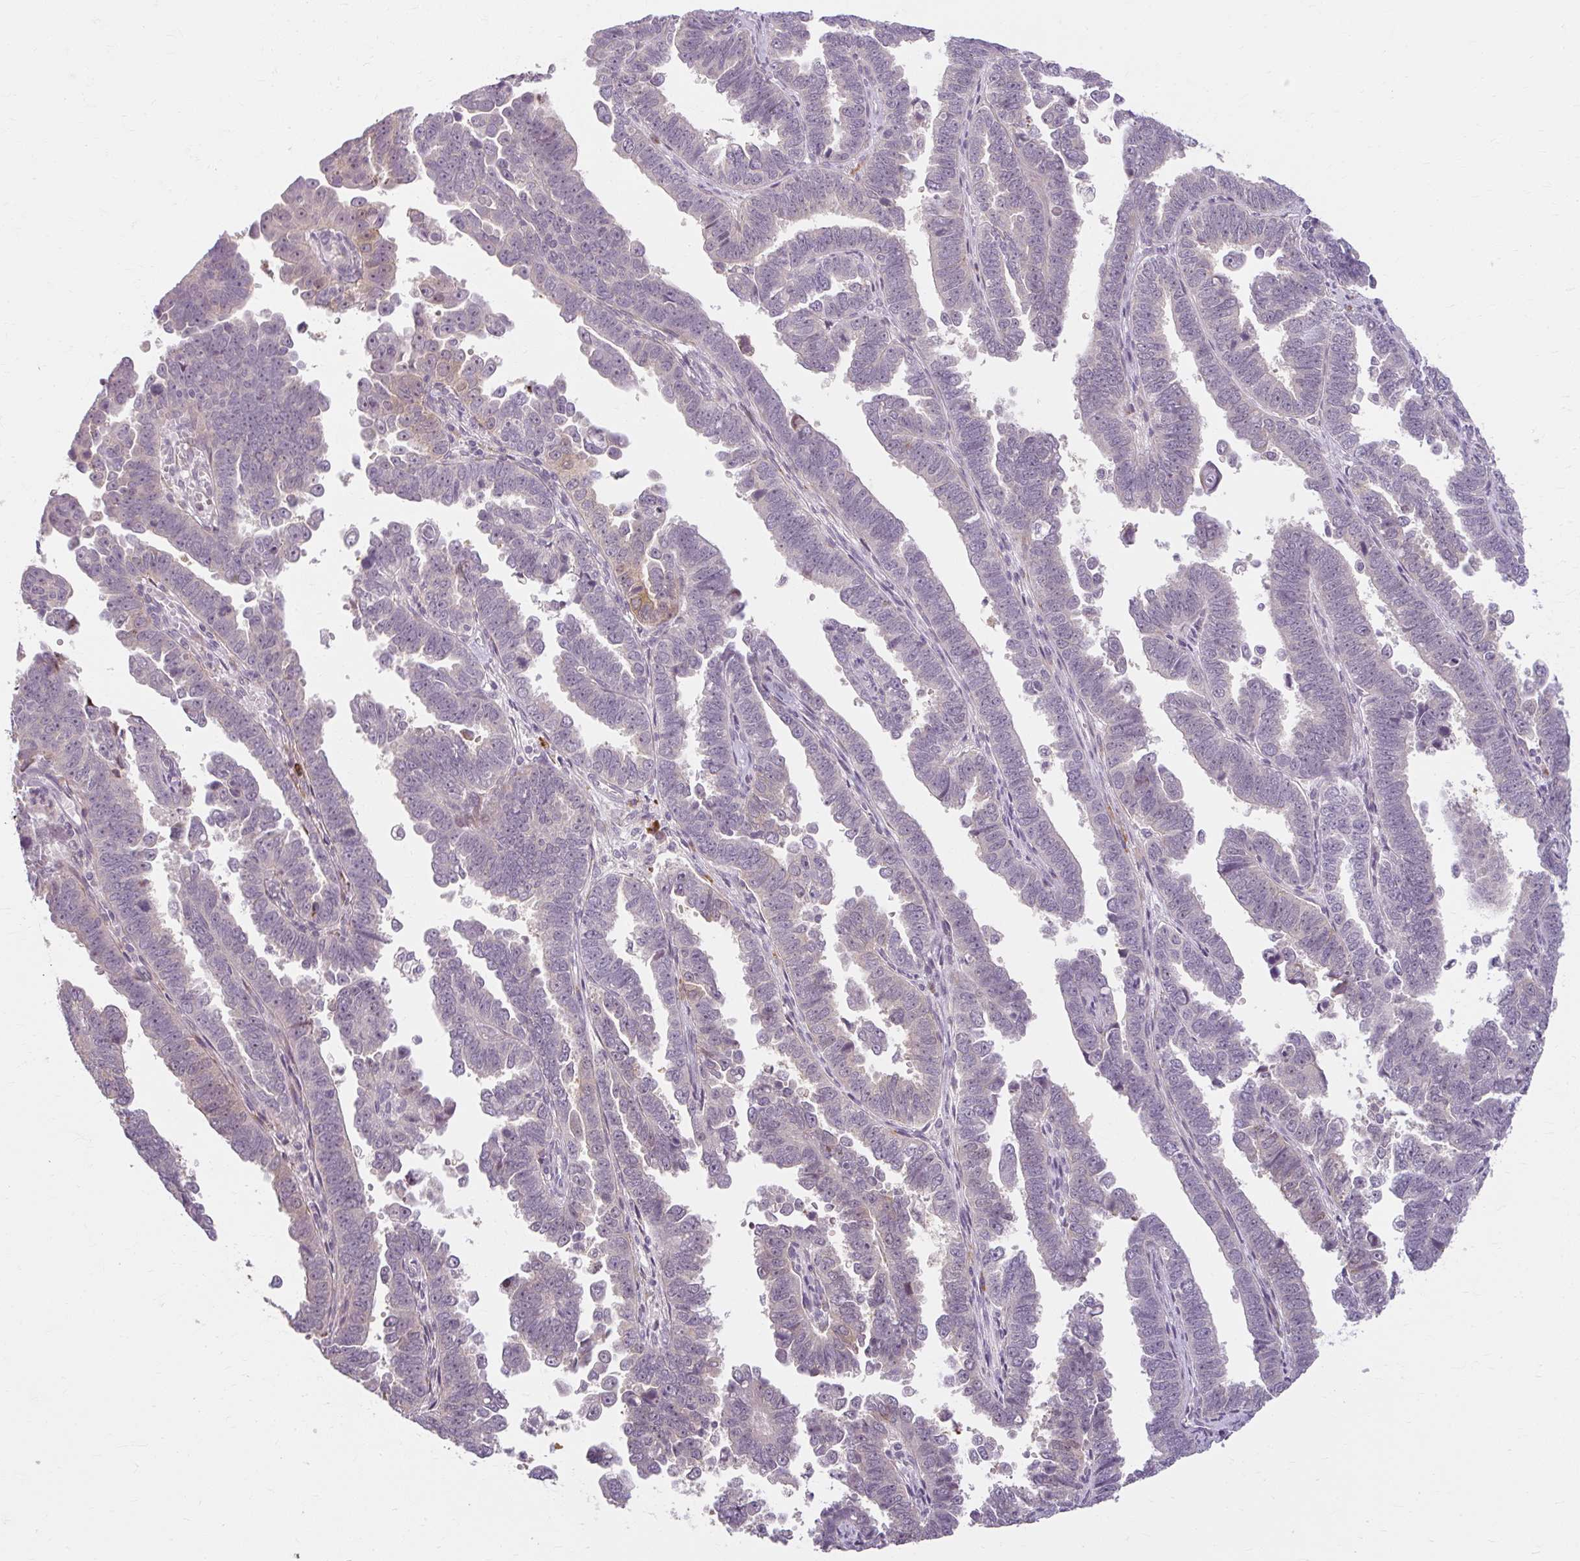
{"staining": {"intensity": "weak", "quantity": "<25%", "location": "cytoplasmic/membranous"}, "tissue": "endometrial cancer", "cell_type": "Tumor cells", "image_type": "cancer", "snomed": [{"axis": "morphology", "description": "Adenocarcinoma, NOS"}, {"axis": "topography", "description": "Endometrium"}], "caption": "High power microscopy photomicrograph of an immunohistochemistry histopathology image of endometrial cancer (adenocarcinoma), revealing no significant positivity in tumor cells.", "gene": "ZFYVE26", "patient": {"sex": "female", "age": 75}}